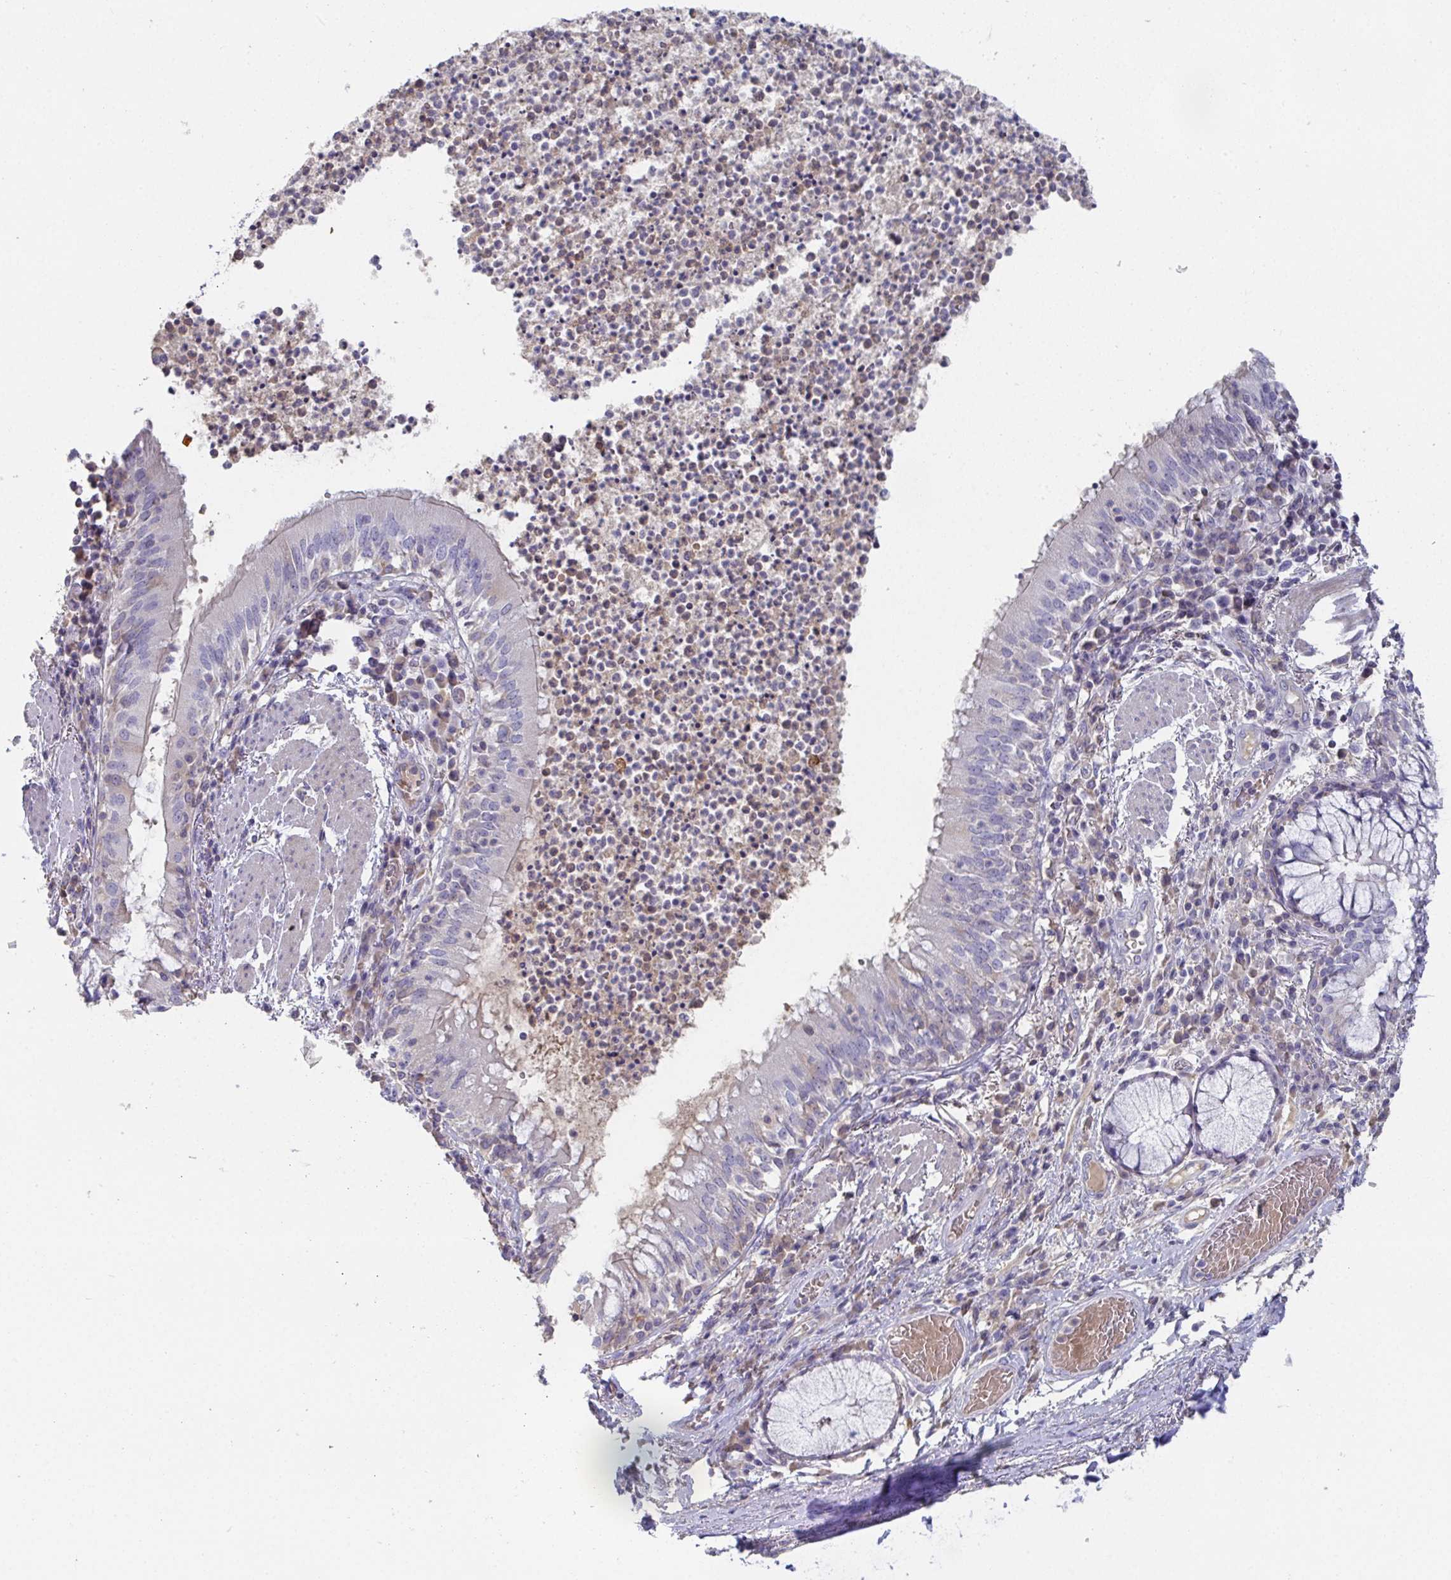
{"staining": {"intensity": "moderate", "quantity": "<25%", "location": "cytoplasmic/membranous"}, "tissue": "bronchus", "cell_type": "Respiratory epithelial cells", "image_type": "normal", "snomed": [{"axis": "morphology", "description": "Normal tissue, NOS"}, {"axis": "topography", "description": "Lymph node"}, {"axis": "topography", "description": "Bronchus"}], "caption": "A high-resolution image shows IHC staining of benign bronchus, which reveals moderate cytoplasmic/membranous expression in about <25% of respiratory epithelial cells.", "gene": "ANO5", "patient": {"sex": "male", "age": 56}}